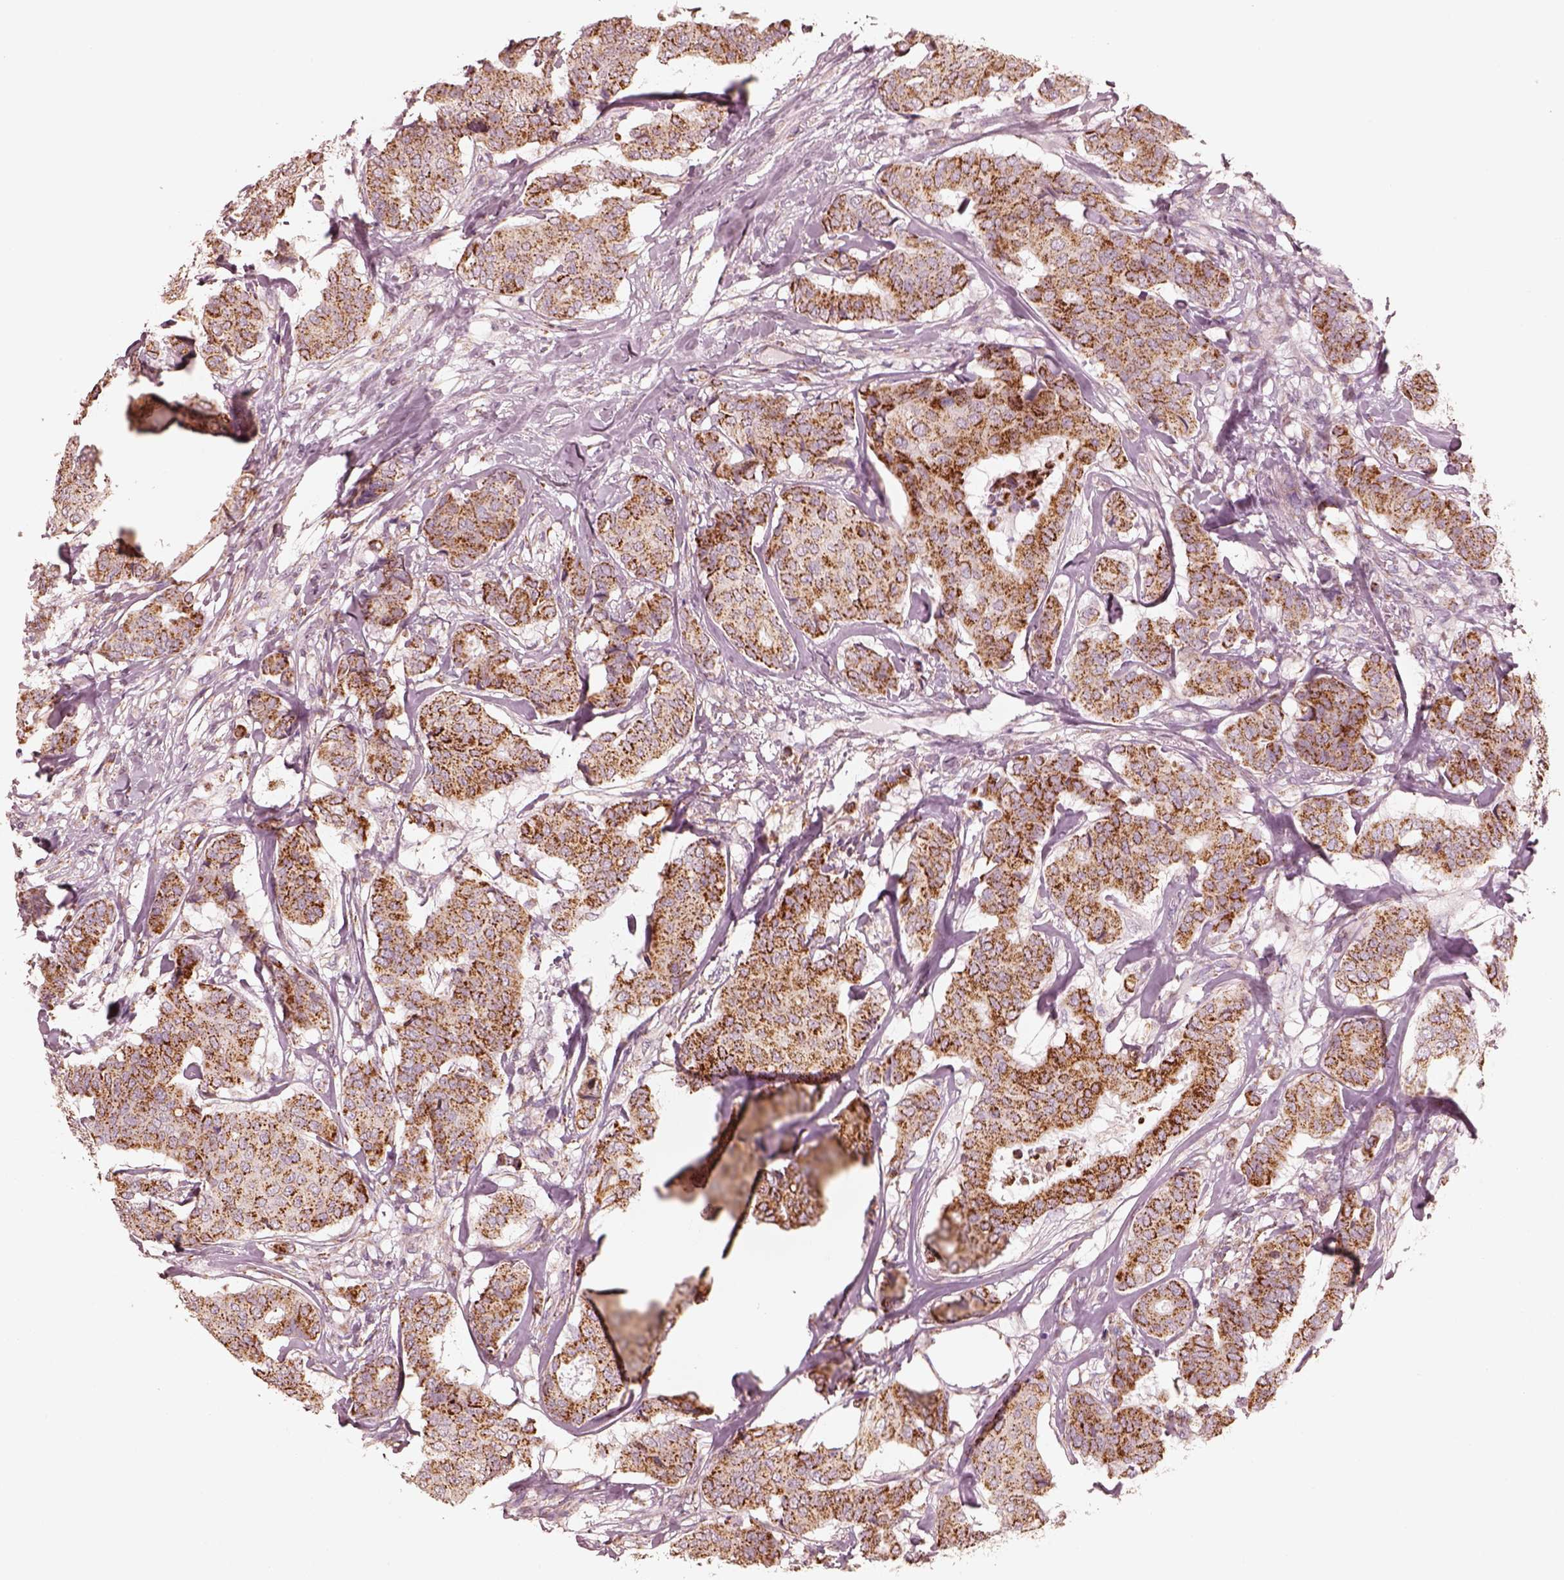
{"staining": {"intensity": "strong", "quantity": ">75%", "location": "cytoplasmic/membranous"}, "tissue": "breast cancer", "cell_type": "Tumor cells", "image_type": "cancer", "snomed": [{"axis": "morphology", "description": "Duct carcinoma"}, {"axis": "topography", "description": "Breast"}], "caption": "High-power microscopy captured an immunohistochemistry micrograph of breast infiltrating ductal carcinoma, revealing strong cytoplasmic/membranous staining in approximately >75% of tumor cells. The protein is shown in brown color, while the nuclei are stained blue.", "gene": "ENTPD6", "patient": {"sex": "female", "age": 75}}